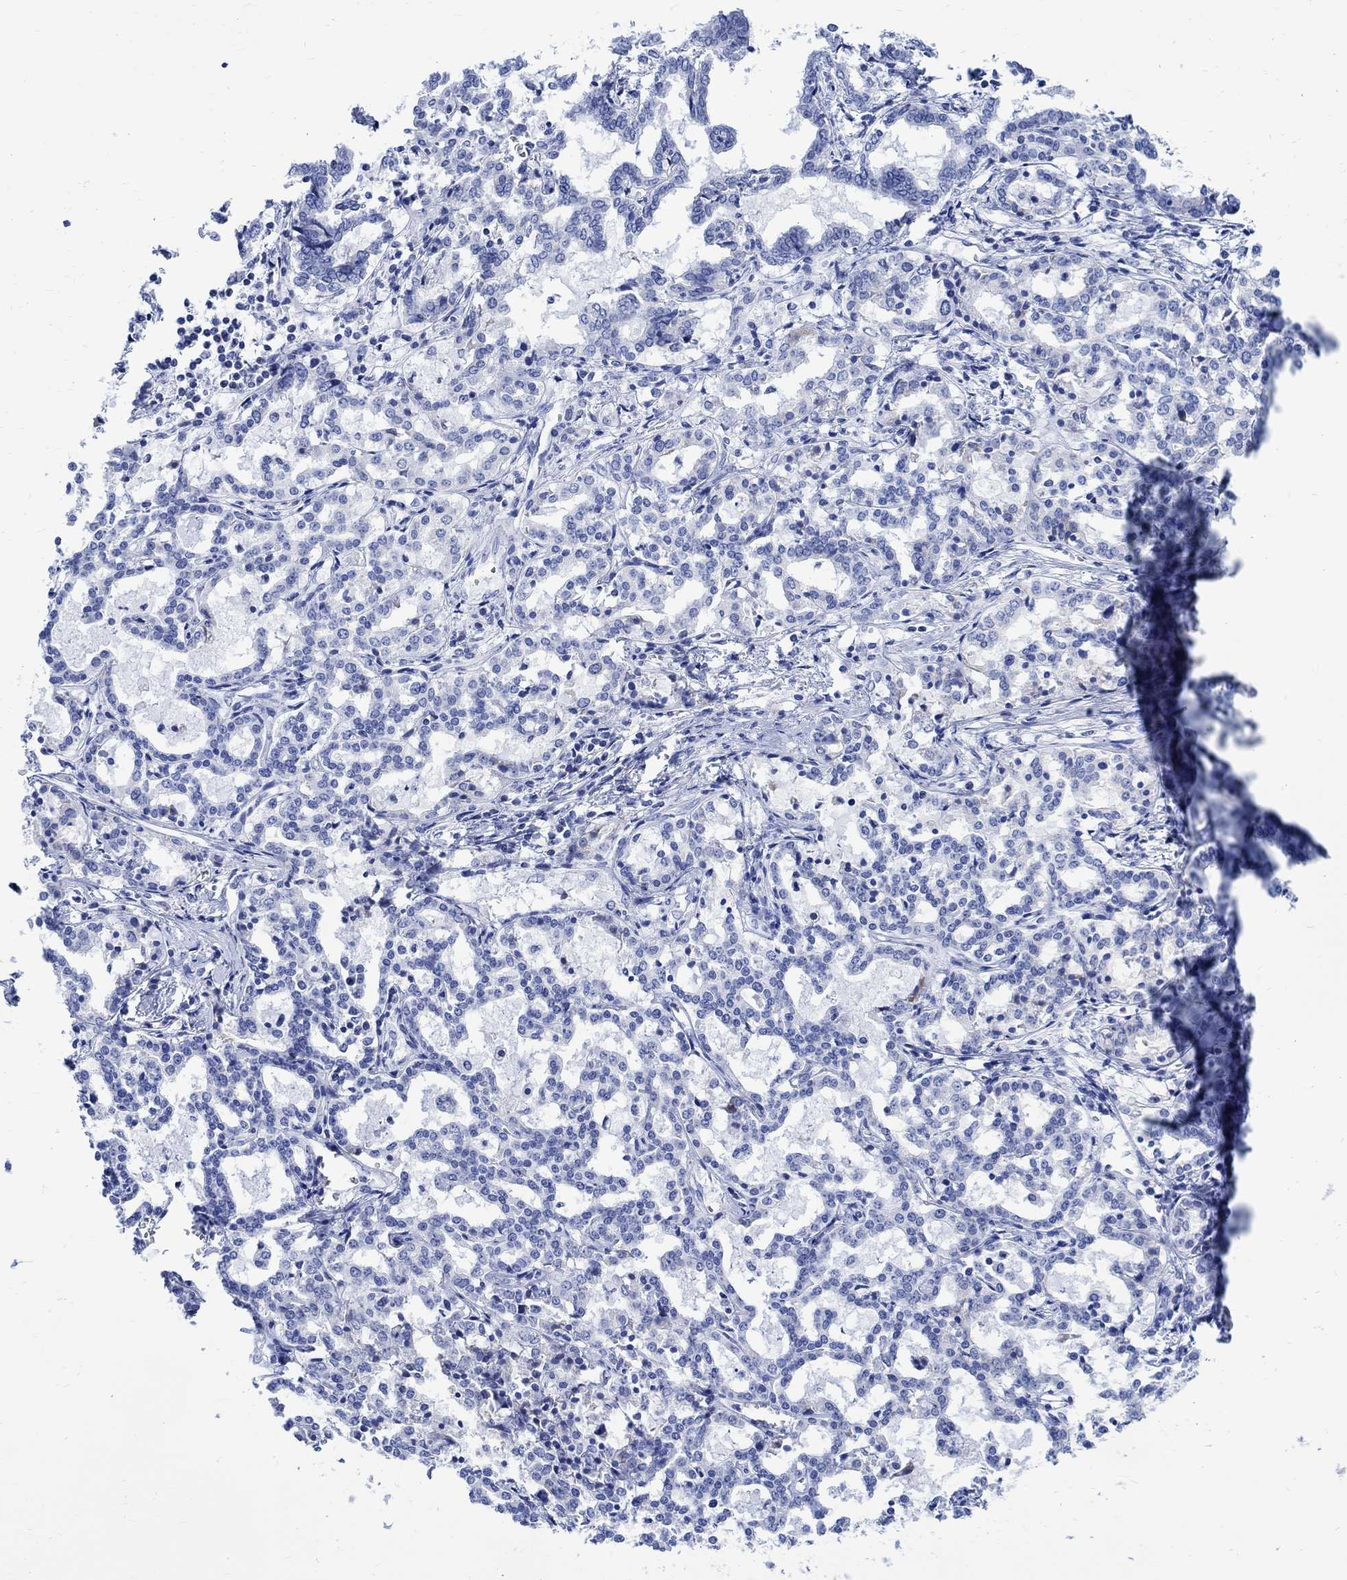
{"staining": {"intensity": "negative", "quantity": "none", "location": "none"}, "tissue": "liver cancer", "cell_type": "Tumor cells", "image_type": "cancer", "snomed": [{"axis": "morphology", "description": "Cholangiocarcinoma"}, {"axis": "topography", "description": "Liver"}], "caption": "IHC histopathology image of neoplastic tissue: human liver cancer (cholangiocarcinoma) stained with DAB (3,3'-diaminobenzidine) reveals no significant protein positivity in tumor cells.", "gene": "CPLX2", "patient": {"sex": "female", "age": 47}}